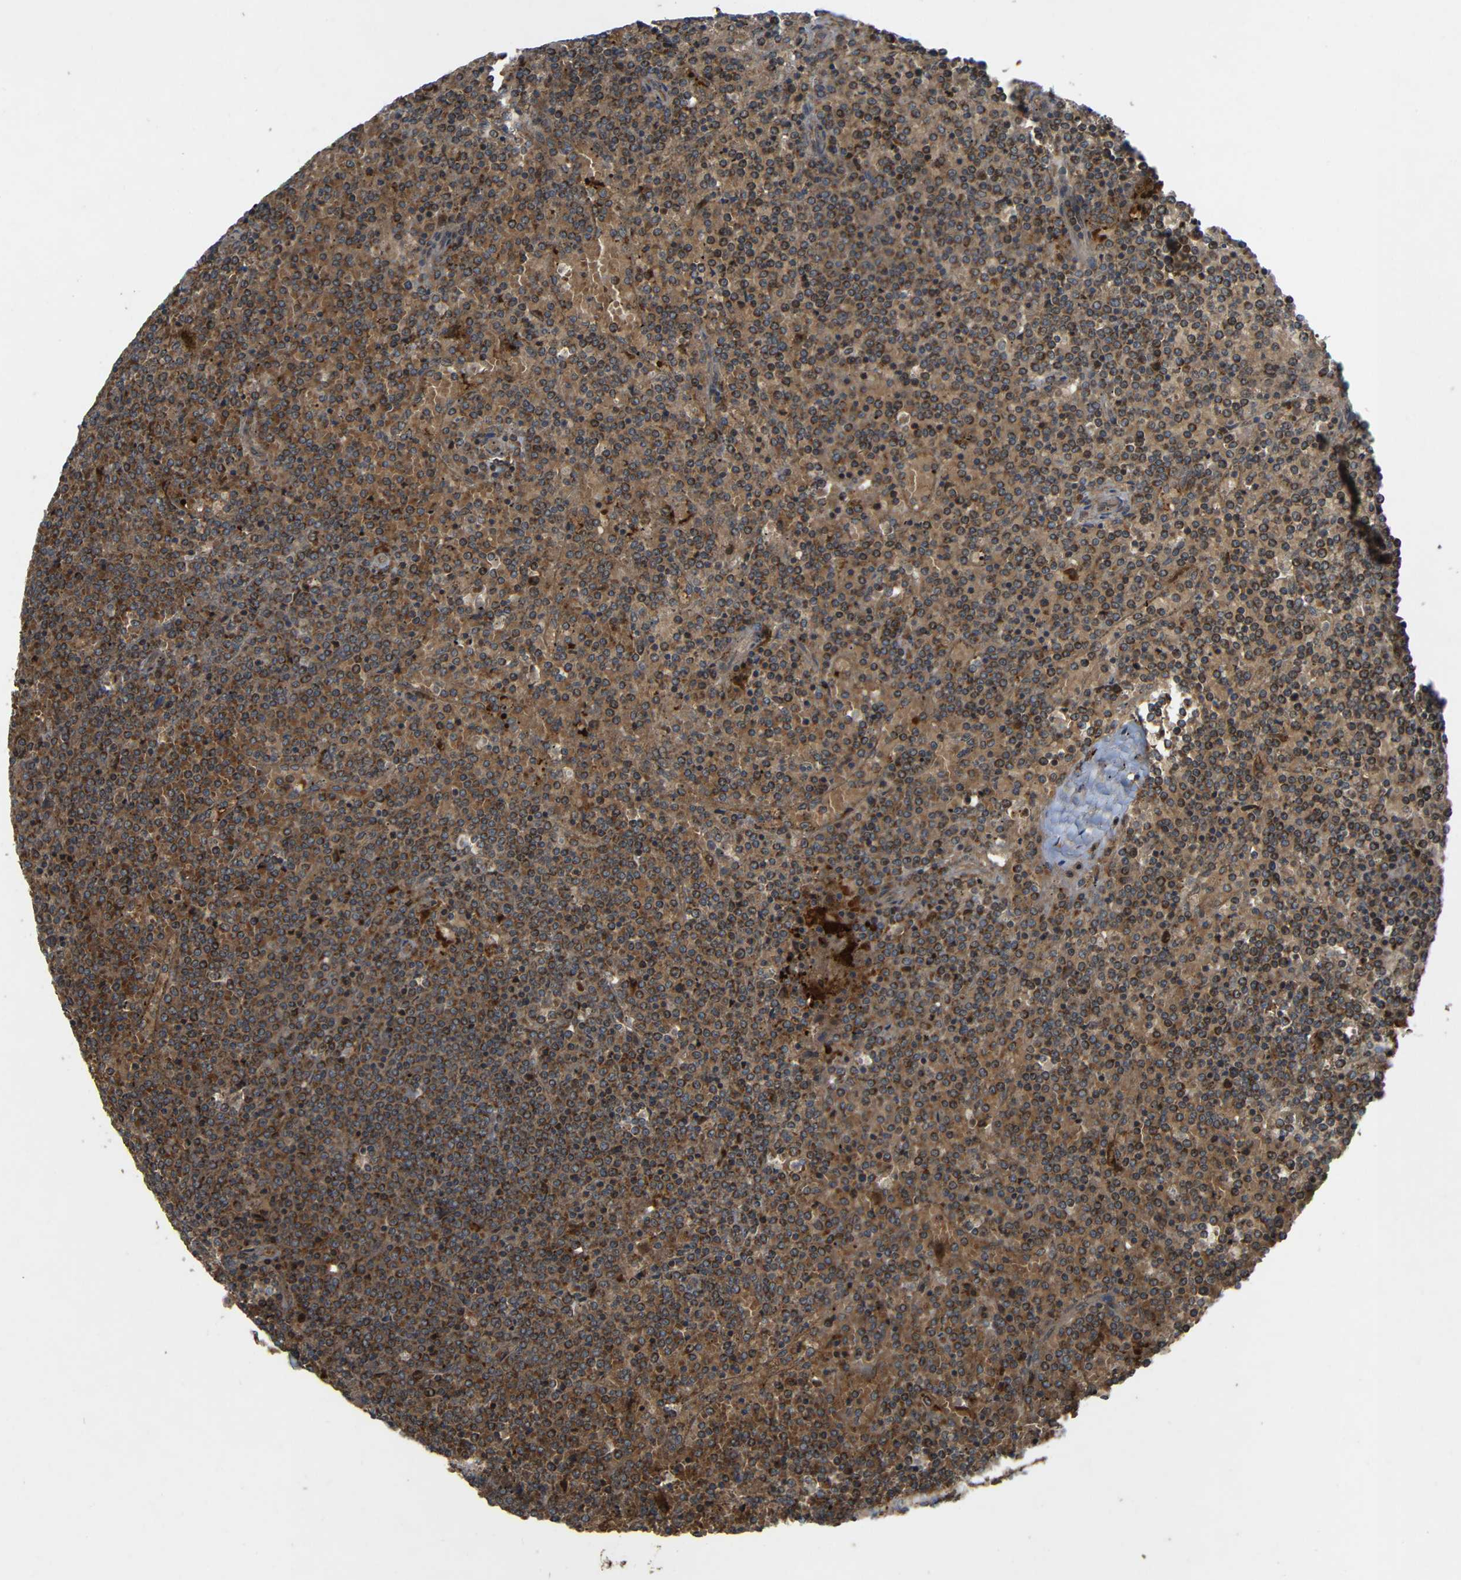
{"staining": {"intensity": "strong", "quantity": ">75%", "location": "cytoplasmic/membranous"}, "tissue": "lymphoma", "cell_type": "Tumor cells", "image_type": "cancer", "snomed": [{"axis": "morphology", "description": "Malignant lymphoma, non-Hodgkin's type, Low grade"}, {"axis": "topography", "description": "Spleen"}], "caption": "Immunohistochemistry (IHC) (DAB) staining of human lymphoma shows strong cytoplasmic/membranous protein staining in about >75% of tumor cells.", "gene": "C1GALT1", "patient": {"sex": "female", "age": 19}}